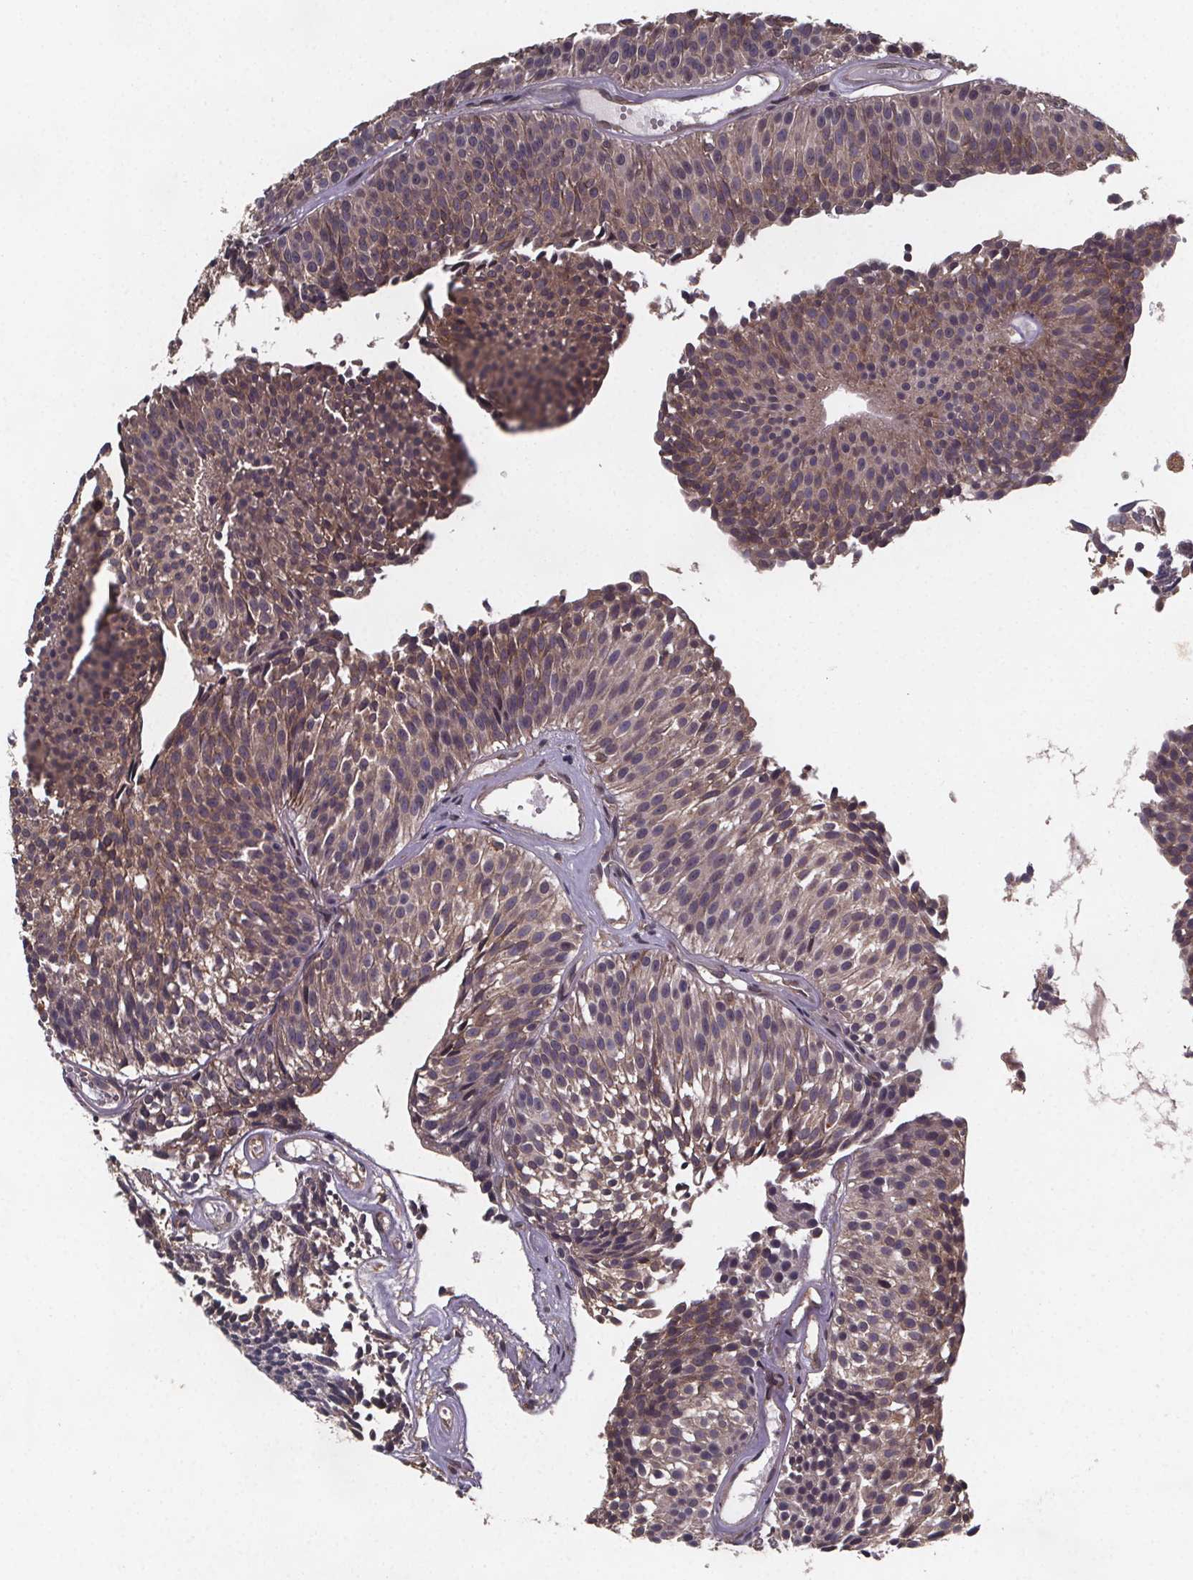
{"staining": {"intensity": "weak", "quantity": "25%-75%", "location": "cytoplasmic/membranous"}, "tissue": "urothelial cancer", "cell_type": "Tumor cells", "image_type": "cancer", "snomed": [{"axis": "morphology", "description": "Urothelial carcinoma, Low grade"}, {"axis": "topography", "description": "Urinary bladder"}], "caption": "The photomicrograph displays staining of urothelial cancer, revealing weak cytoplasmic/membranous protein staining (brown color) within tumor cells.", "gene": "PIERCE2", "patient": {"sex": "male", "age": 63}}